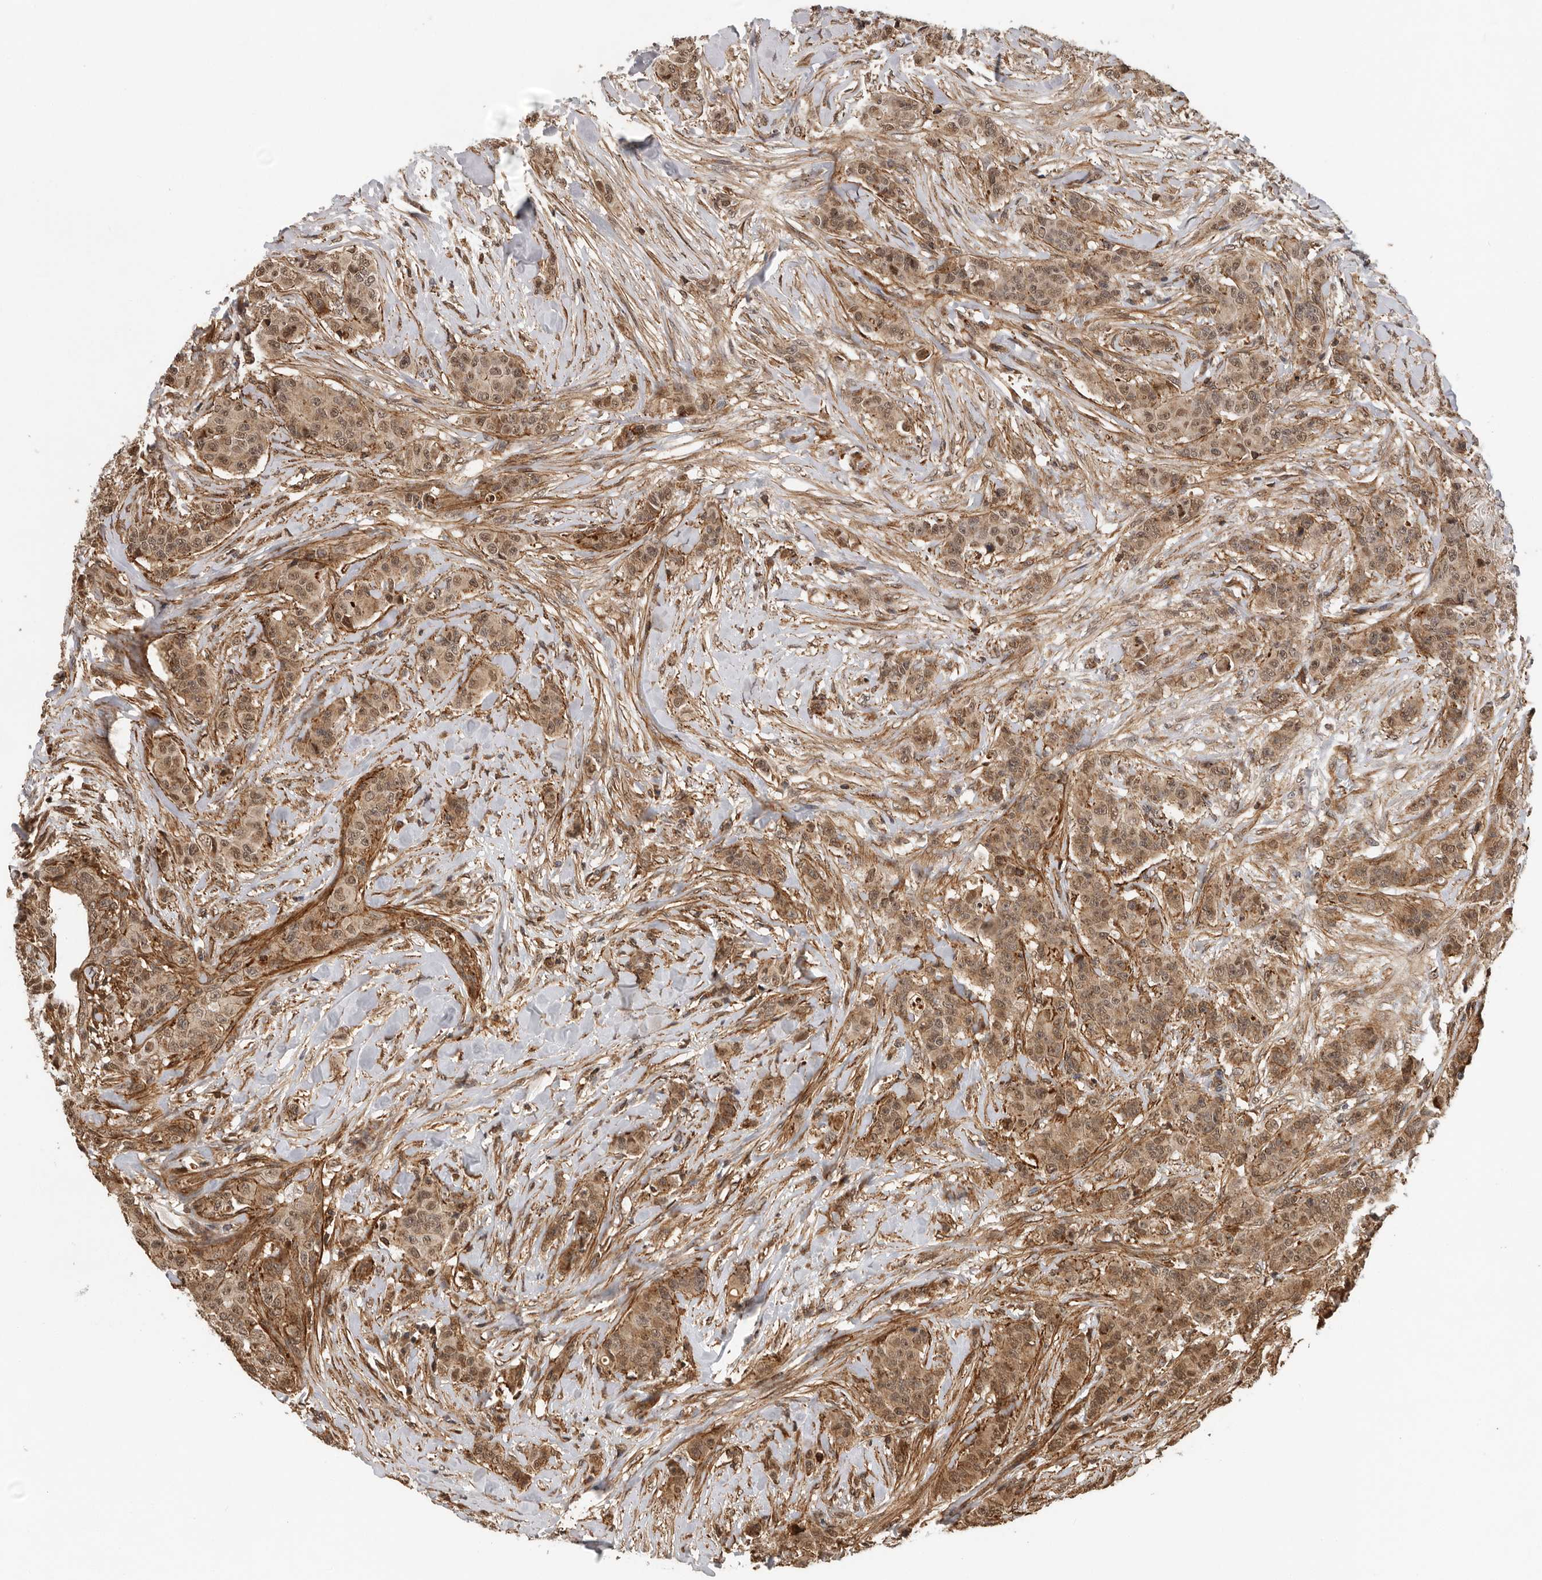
{"staining": {"intensity": "moderate", "quantity": ">75%", "location": "cytoplasmic/membranous,nuclear"}, "tissue": "breast cancer", "cell_type": "Tumor cells", "image_type": "cancer", "snomed": [{"axis": "morphology", "description": "Duct carcinoma"}, {"axis": "topography", "description": "Breast"}], "caption": "The image displays staining of breast cancer, revealing moderate cytoplasmic/membranous and nuclear protein positivity (brown color) within tumor cells.", "gene": "RNF157", "patient": {"sex": "female", "age": 40}}